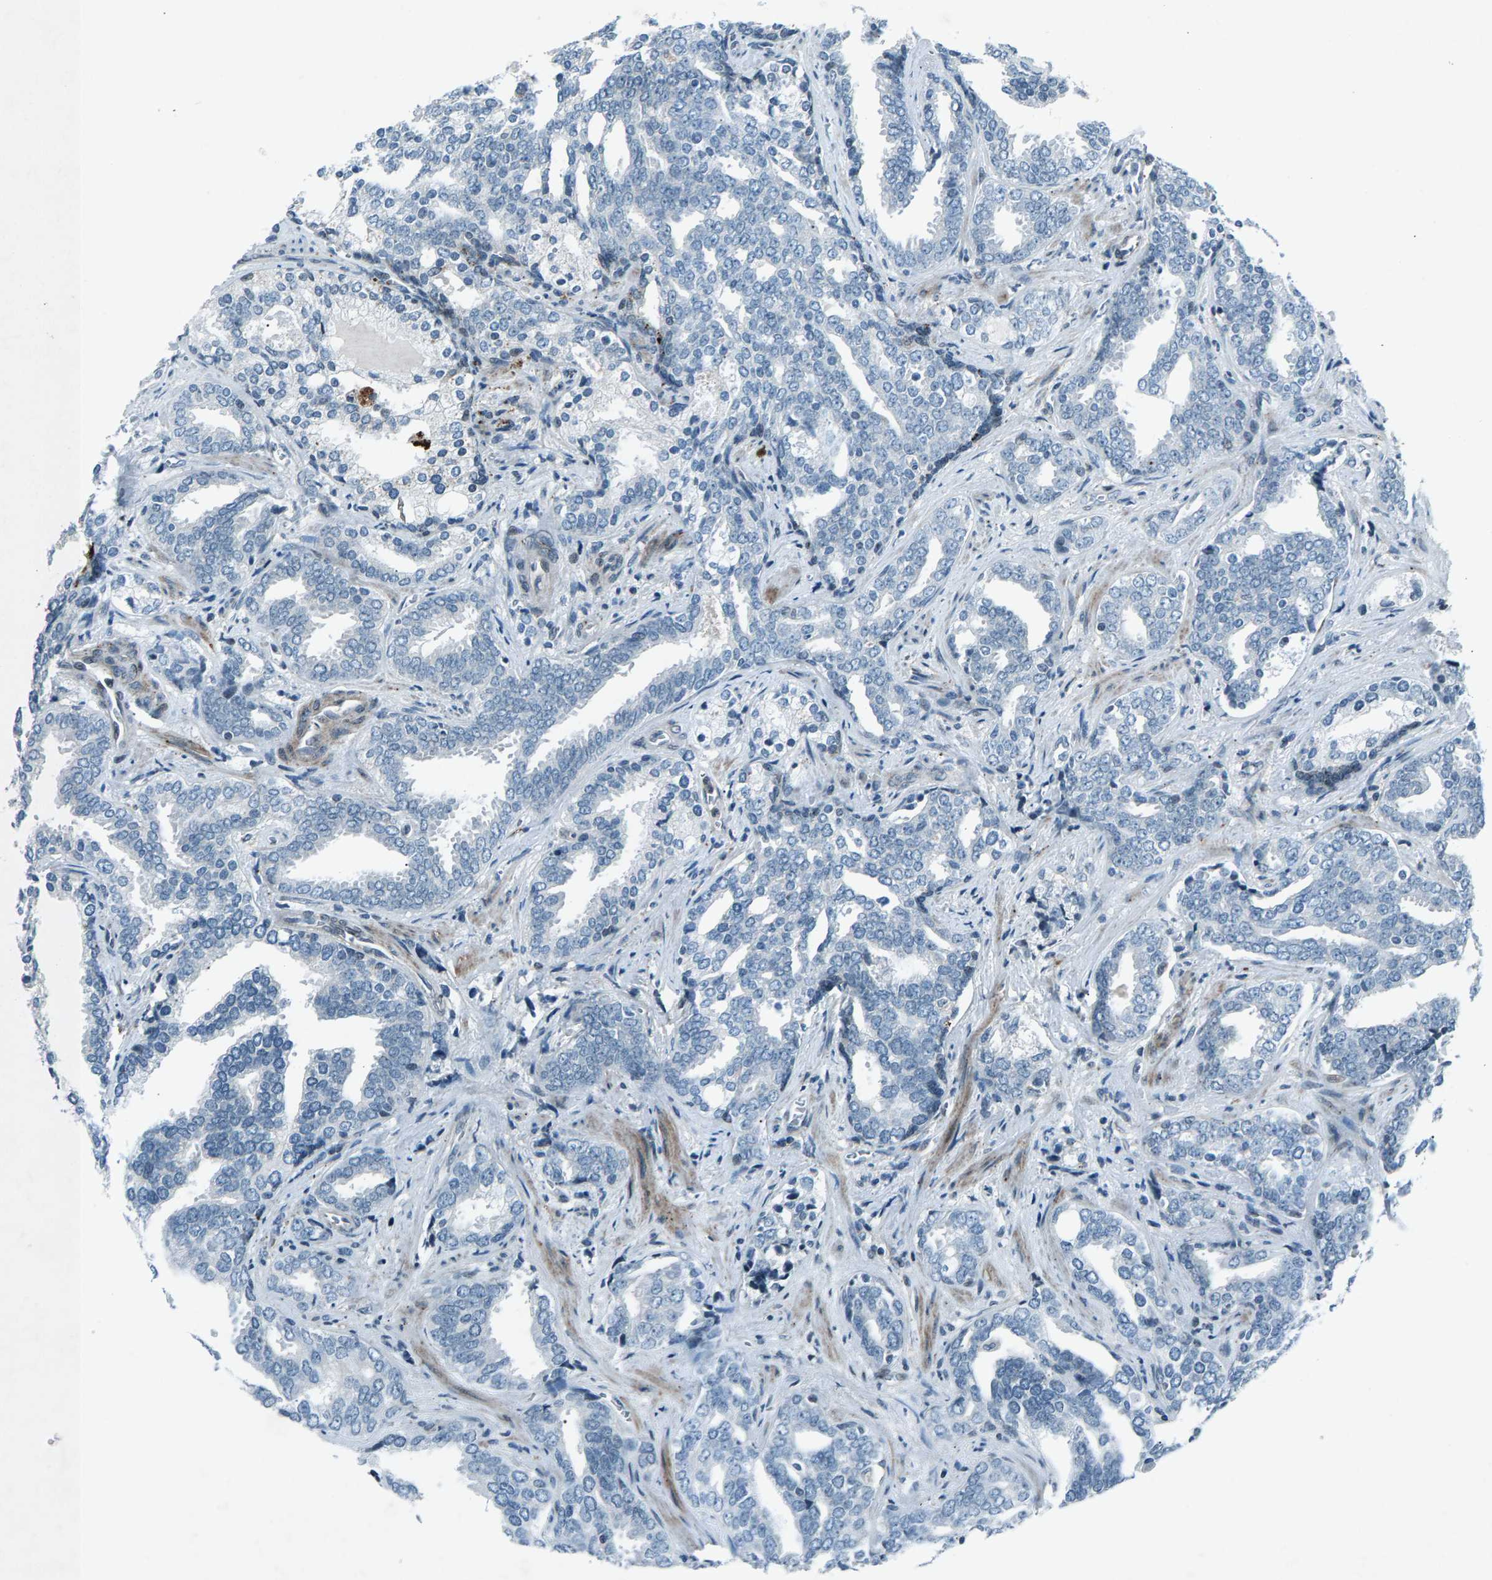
{"staining": {"intensity": "negative", "quantity": "none", "location": "none"}, "tissue": "prostate cancer", "cell_type": "Tumor cells", "image_type": "cancer", "snomed": [{"axis": "morphology", "description": "Adenocarcinoma, High grade"}, {"axis": "topography", "description": "Prostate"}], "caption": "Prostate cancer was stained to show a protein in brown. There is no significant positivity in tumor cells.", "gene": "ZPR1", "patient": {"sex": "male", "age": 67}}